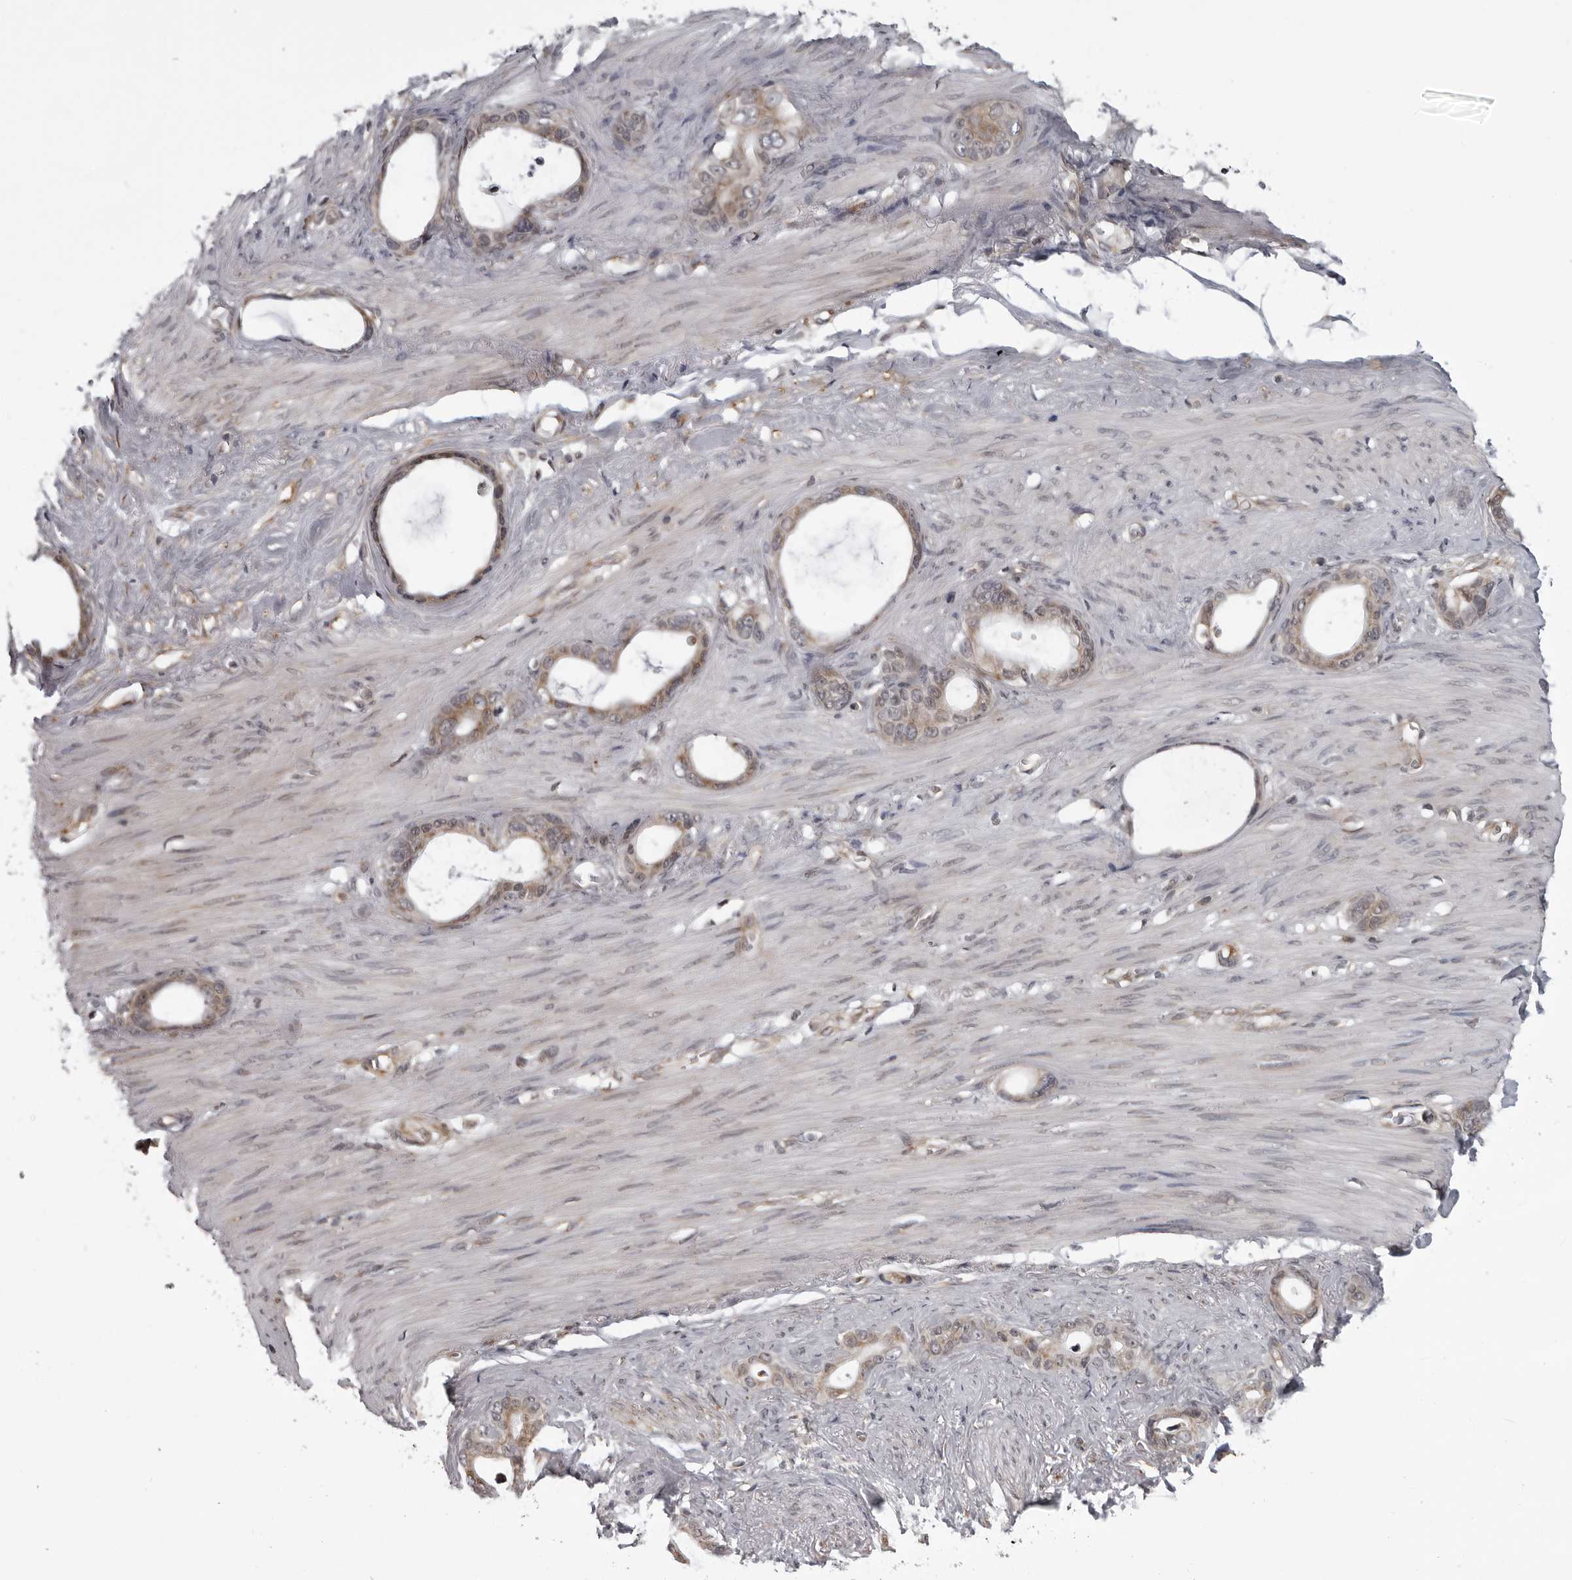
{"staining": {"intensity": "weak", "quantity": ">75%", "location": "cytoplasmic/membranous"}, "tissue": "stomach cancer", "cell_type": "Tumor cells", "image_type": "cancer", "snomed": [{"axis": "morphology", "description": "Adenocarcinoma, NOS"}, {"axis": "topography", "description": "Stomach"}], "caption": "The micrograph demonstrates staining of stomach cancer (adenocarcinoma), revealing weak cytoplasmic/membranous protein expression (brown color) within tumor cells.", "gene": "RTCA", "patient": {"sex": "female", "age": 75}}